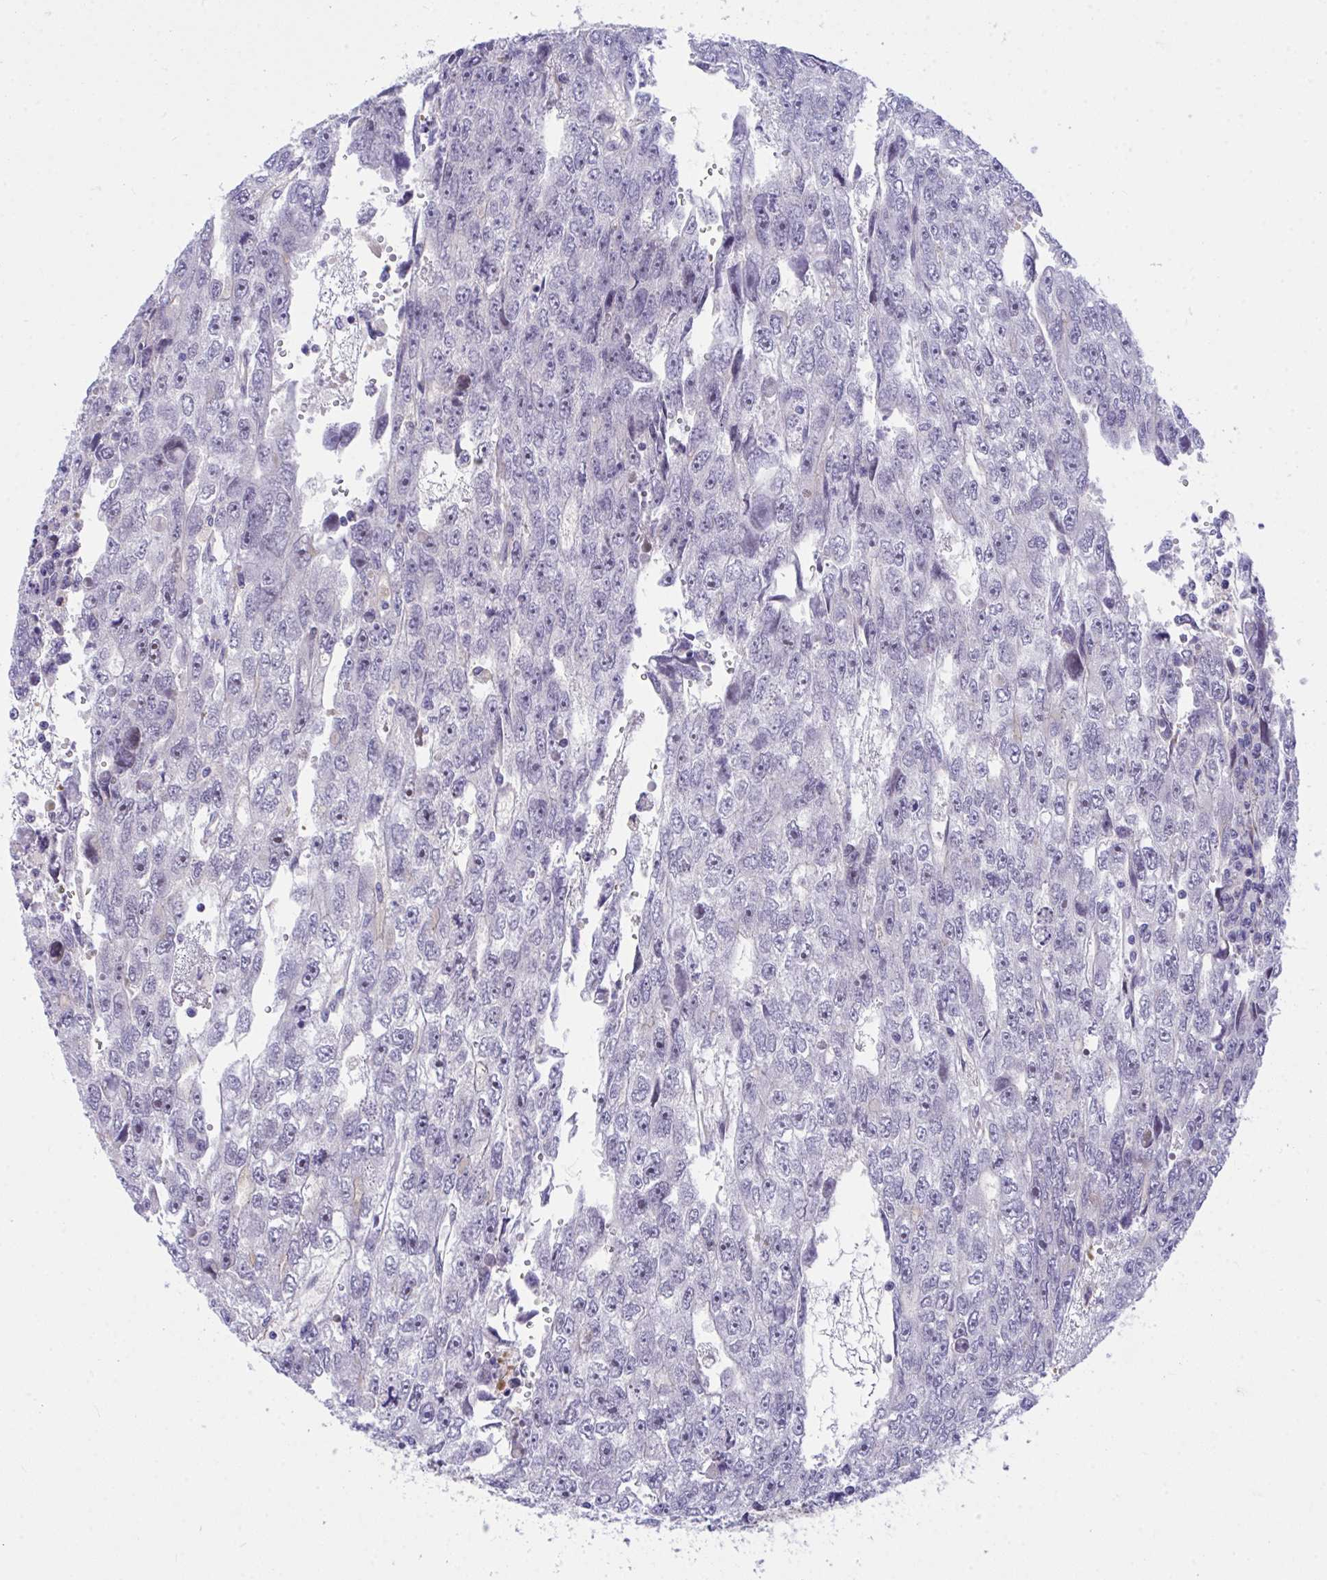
{"staining": {"intensity": "negative", "quantity": "none", "location": "none"}, "tissue": "testis cancer", "cell_type": "Tumor cells", "image_type": "cancer", "snomed": [{"axis": "morphology", "description": "Carcinoma, Embryonal, NOS"}, {"axis": "topography", "description": "Testis"}], "caption": "Tumor cells are negative for brown protein staining in embryonal carcinoma (testis).", "gene": "CENPQ", "patient": {"sex": "male", "age": 20}}